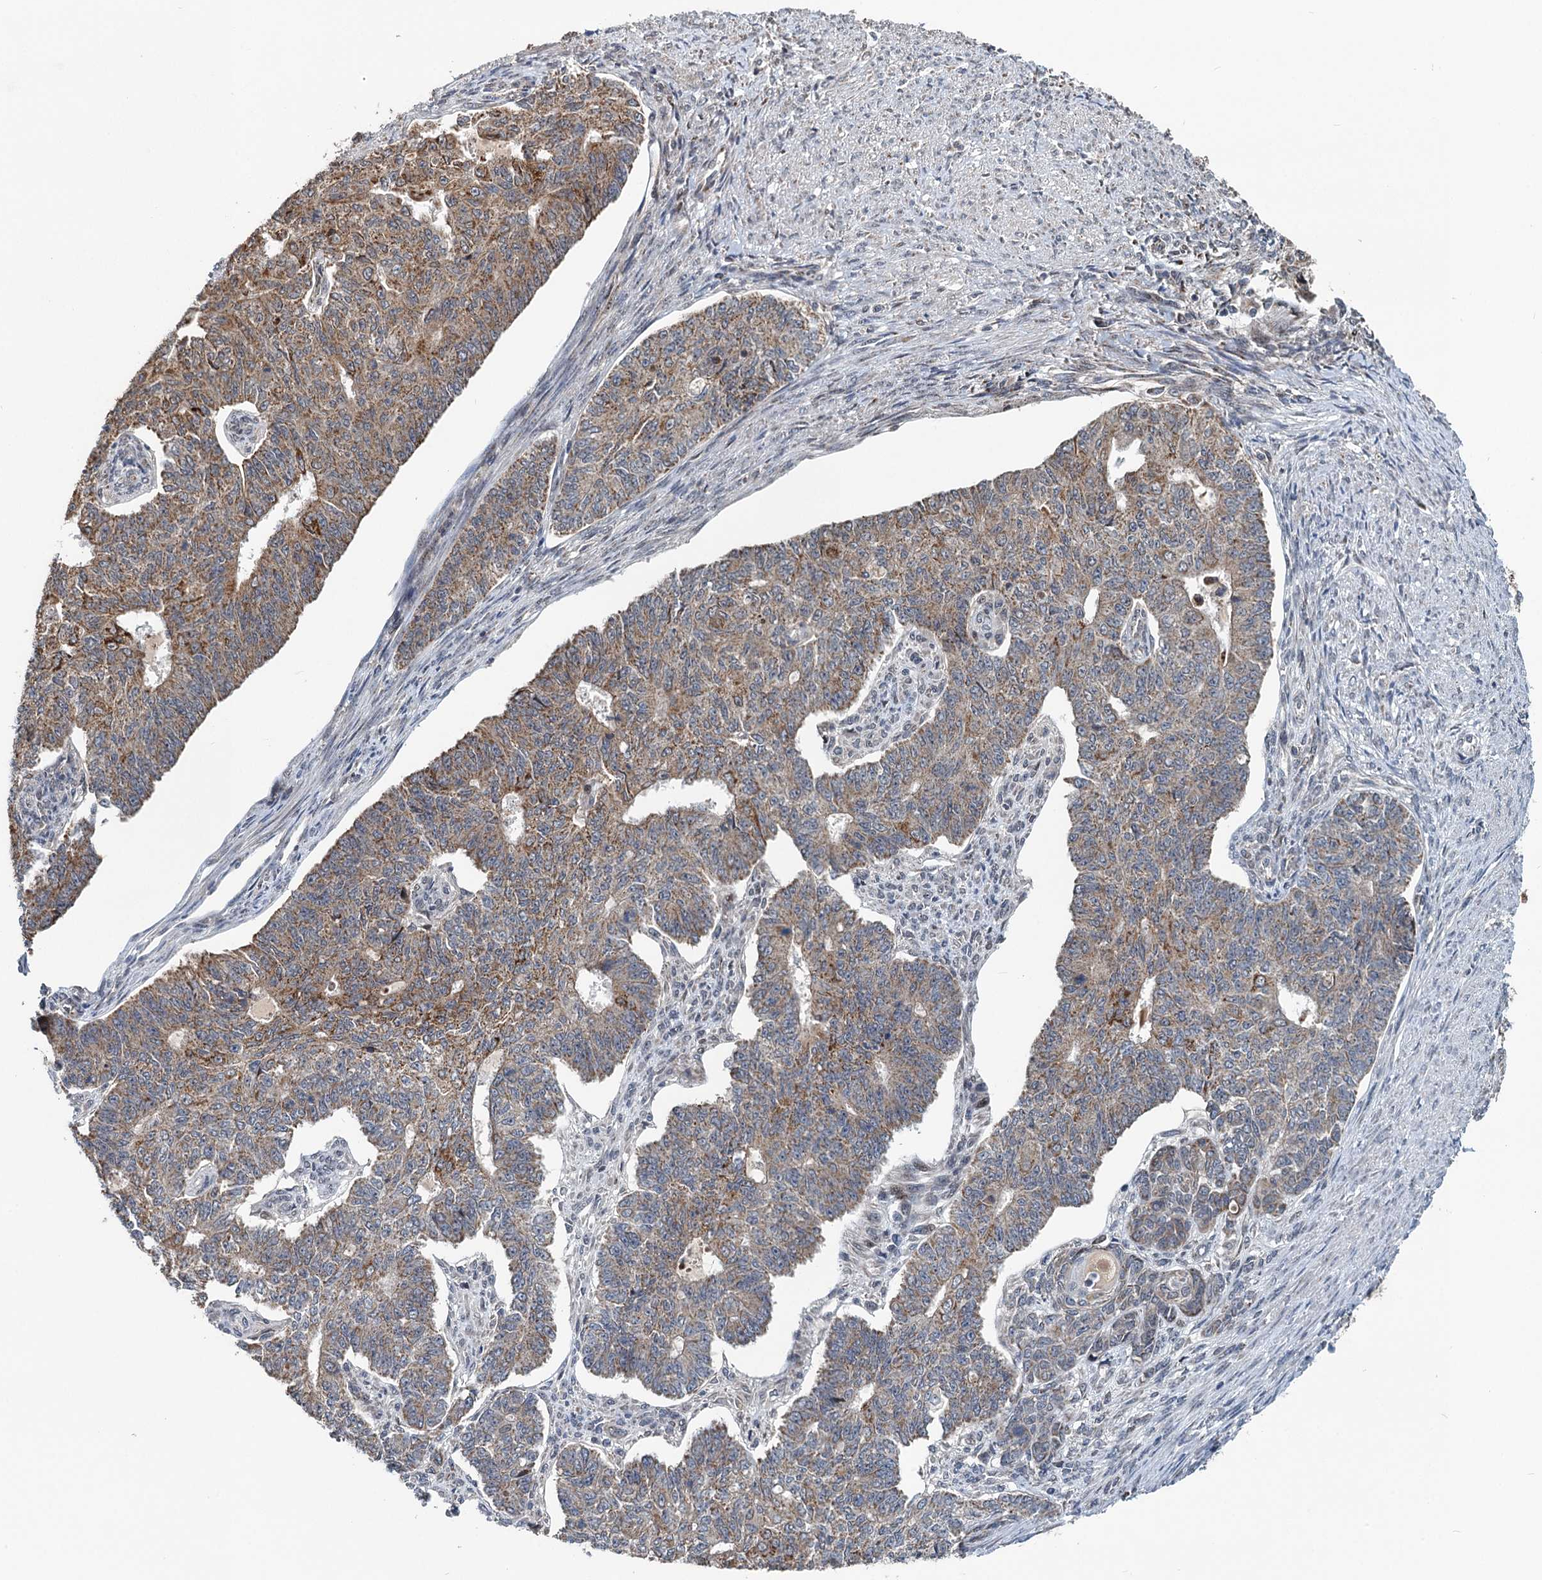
{"staining": {"intensity": "weak", "quantity": ">75%", "location": "cytoplasmic/membranous"}, "tissue": "endometrial cancer", "cell_type": "Tumor cells", "image_type": "cancer", "snomed": [{"axis": "morphology", "description": "Adenocarcinoma, NOS"}, {"axis": "topography", "description": "Endometrium"}], "caption": "Protein expression analysis of human endometrial cancer (adenocarcinoma) reveals weak cytoplasmic/membranous expression in approximately >75% of tumor cells.", "gene": "RITA1", "patient": {"sex": "female", "age": 32}}